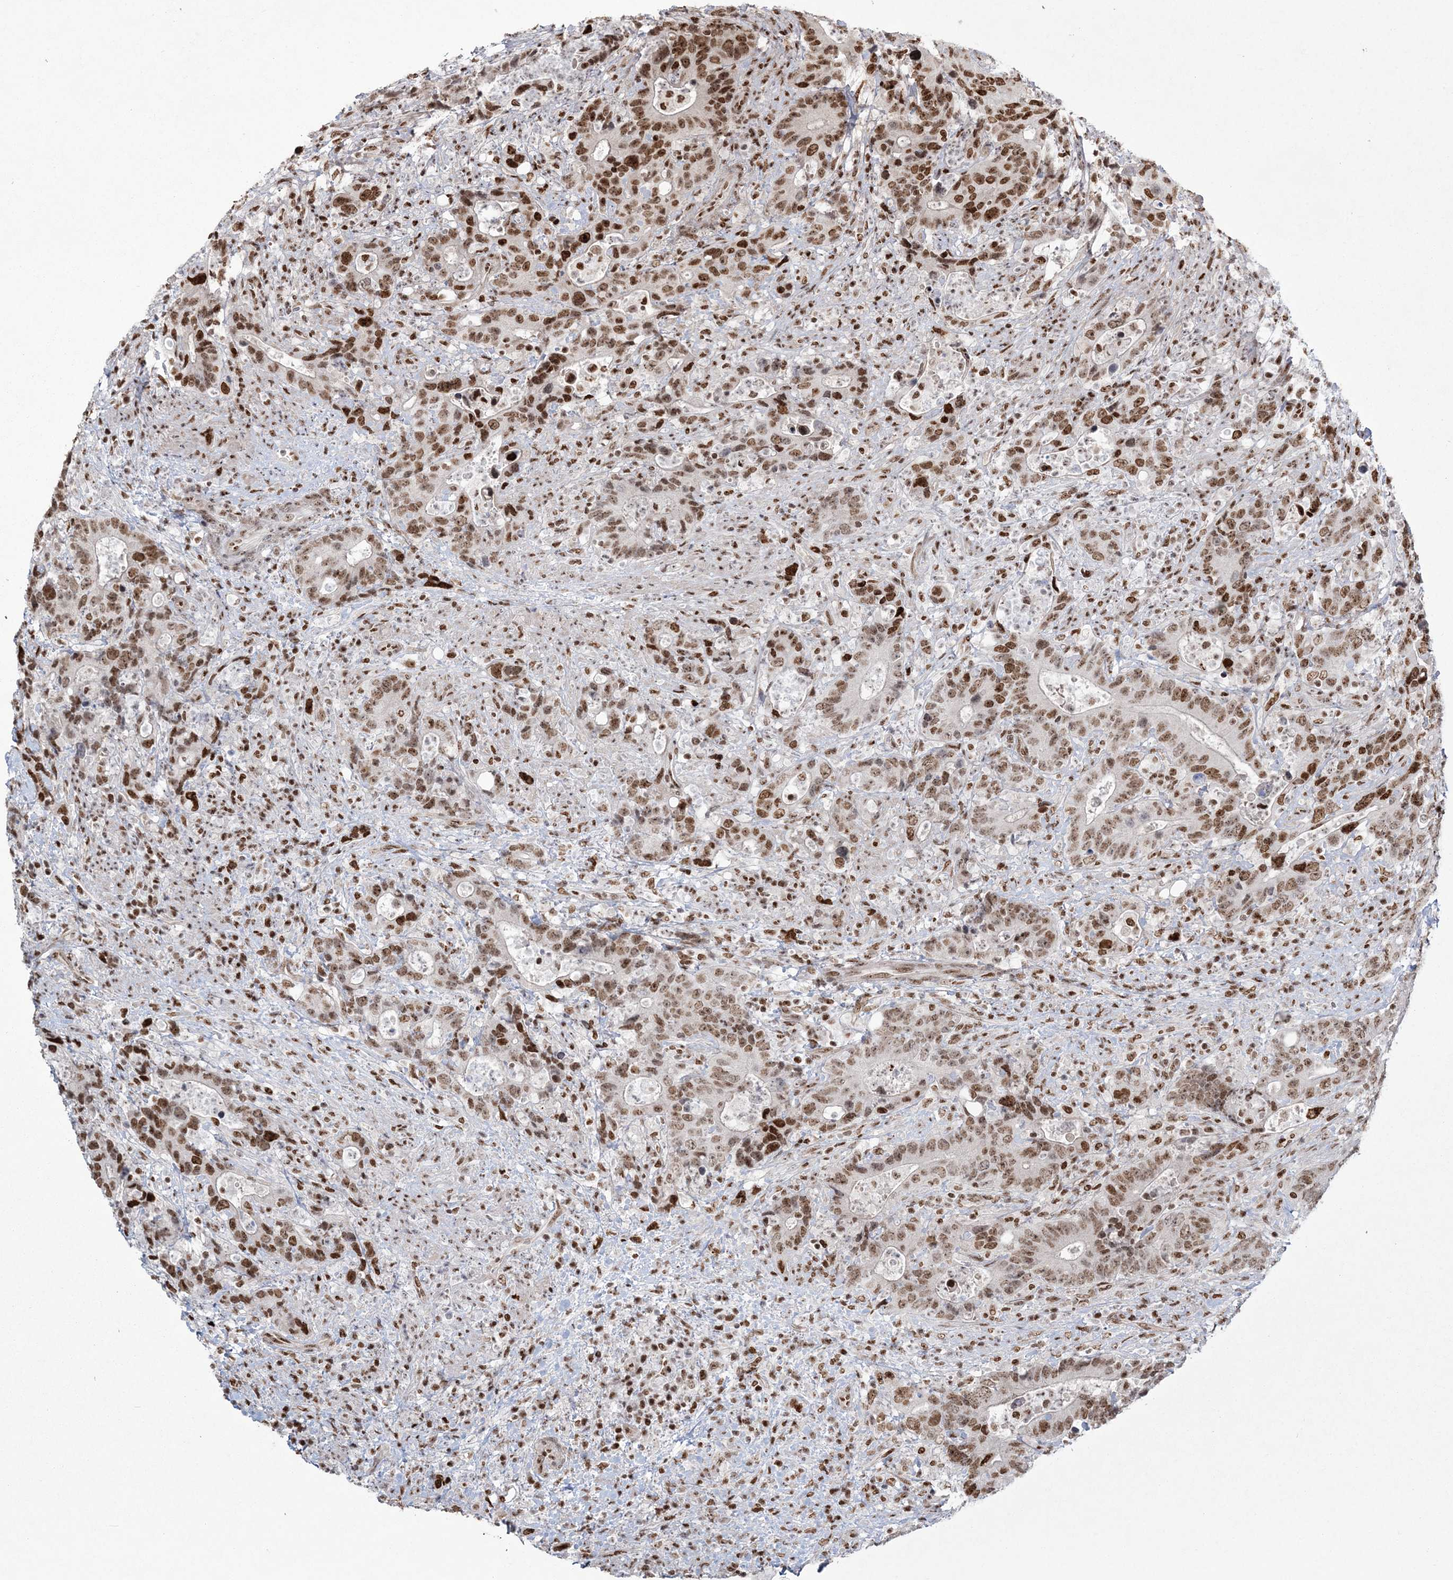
{"staining": {"intensity": "moderate", "quantity": ">75%", "location": "nuclear"}, "tissue": "colorectal cancer", "cell_type": "Tumor cells", "image_type": "cancer", "snomed": [{"axis": "morphology", "description": "Adenocarcinoma, NOS"}, {"axis": "topography", "description": "Colon"}], "caption": "Immunohistochemistry (IHC) staining of colorectal cancer, which shows medium levels of moderate nuclear positivity in approximately >75% of tumor cells indicating moderate nuclear protein positivity. The staining was performed using DAB (brown) for protein detection and nuclei were counterstained in hematoxylin (blue).", "gene": "RBM17", "patient": {"sex": "female", "age": 75}}